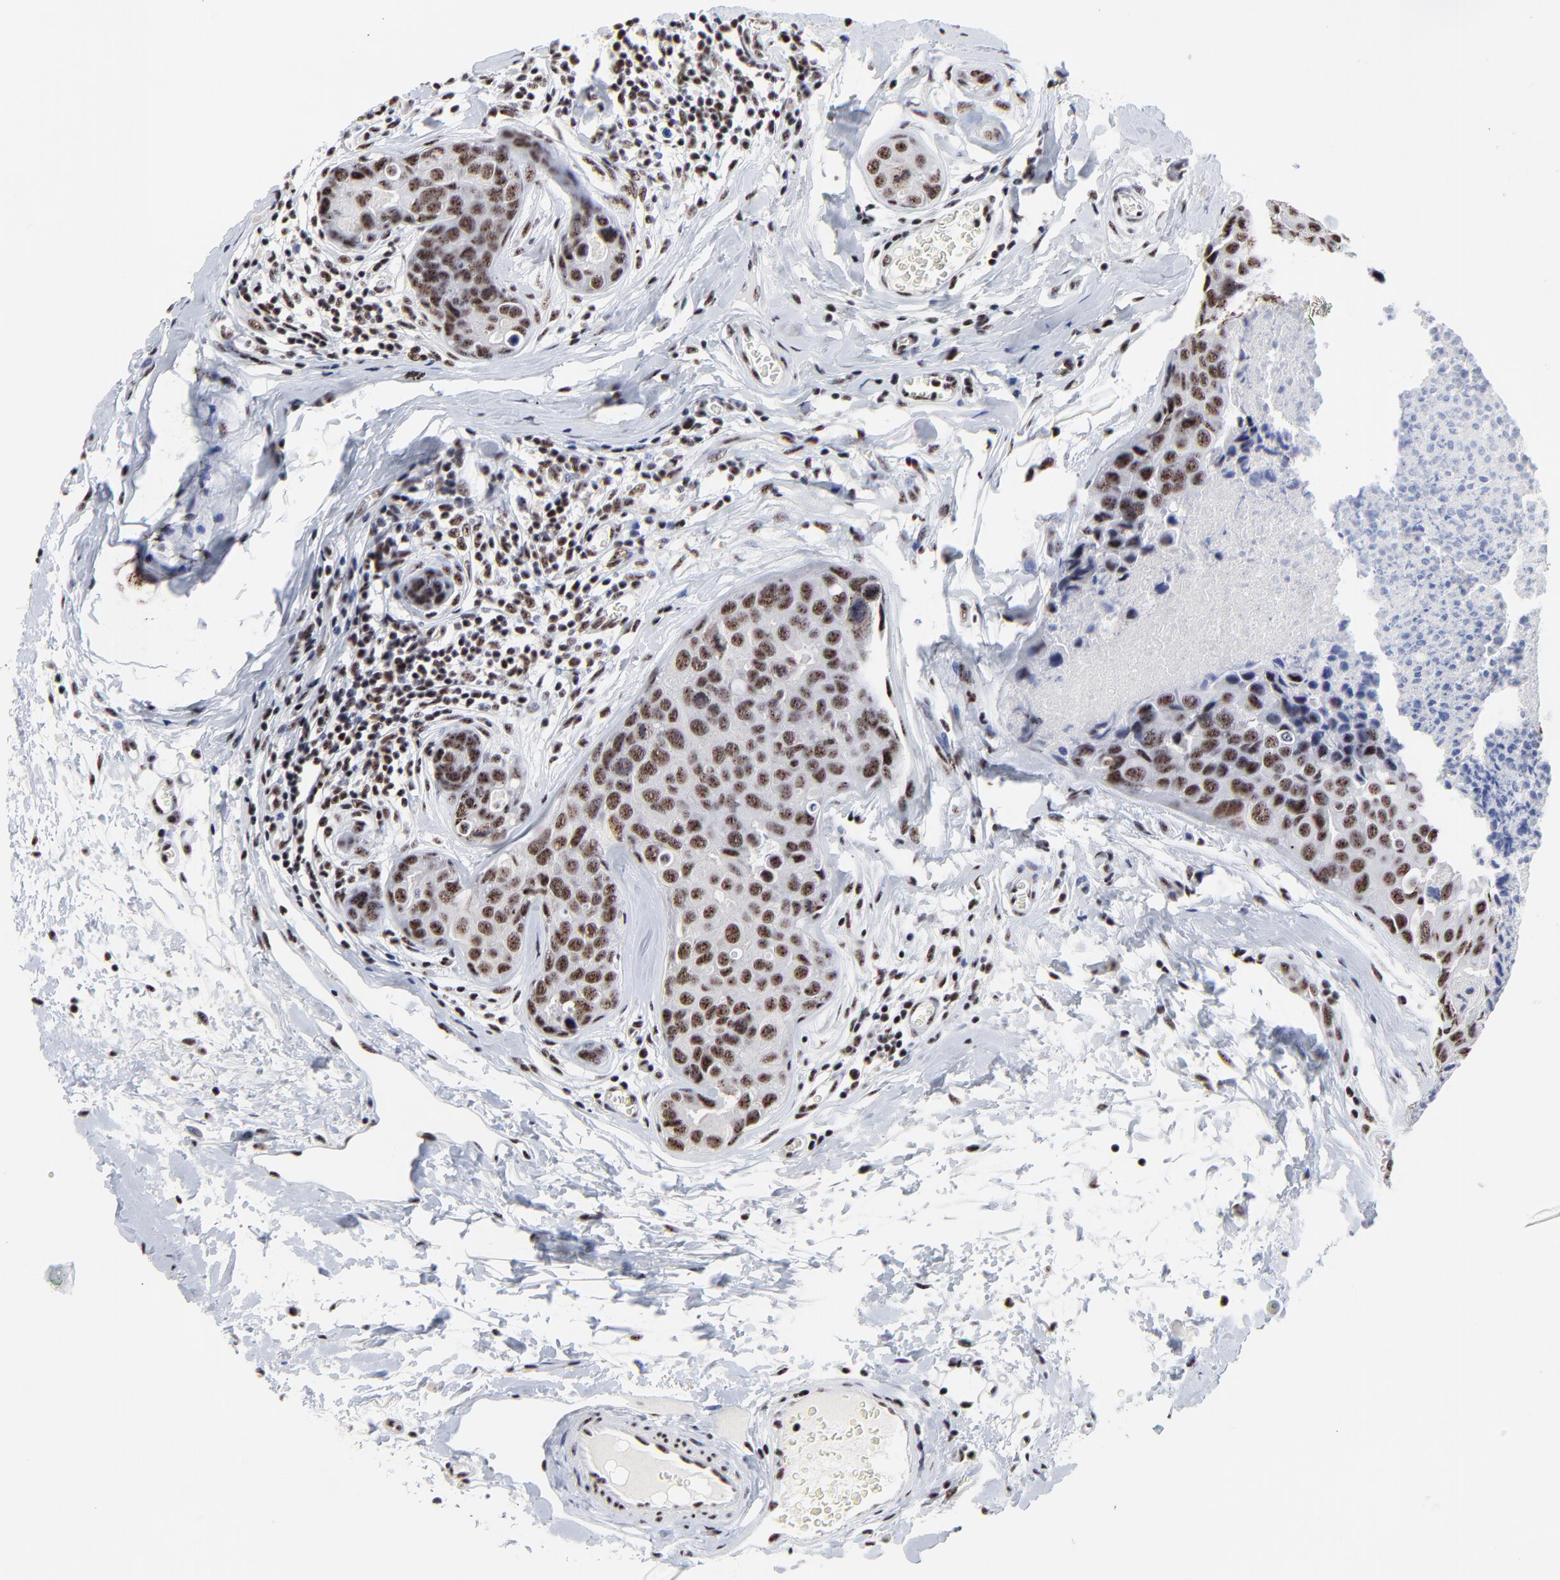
{"staining": {"intensity": "moderate", "quantity": ">75%", "location": "nuclear"}, "tissue": "breast cancer", "cell_type": "Tumor cells", "image_type": "cancer", "snomed": [{"axis": "morphology", "description": "Duct carcinoma"}, {"axis": "topography", "description": "Breast"}], "caption": "Tumor cells show medium levels of moderate nuclear positivity in about >75% of cells in human breast cancer (infiltrating ductal carcinoma). (DAB IHC, brown staining for protein, blue staining for nuclei).", "gene": "MBD4", "patient": {"sex": "female", "age": 24}}